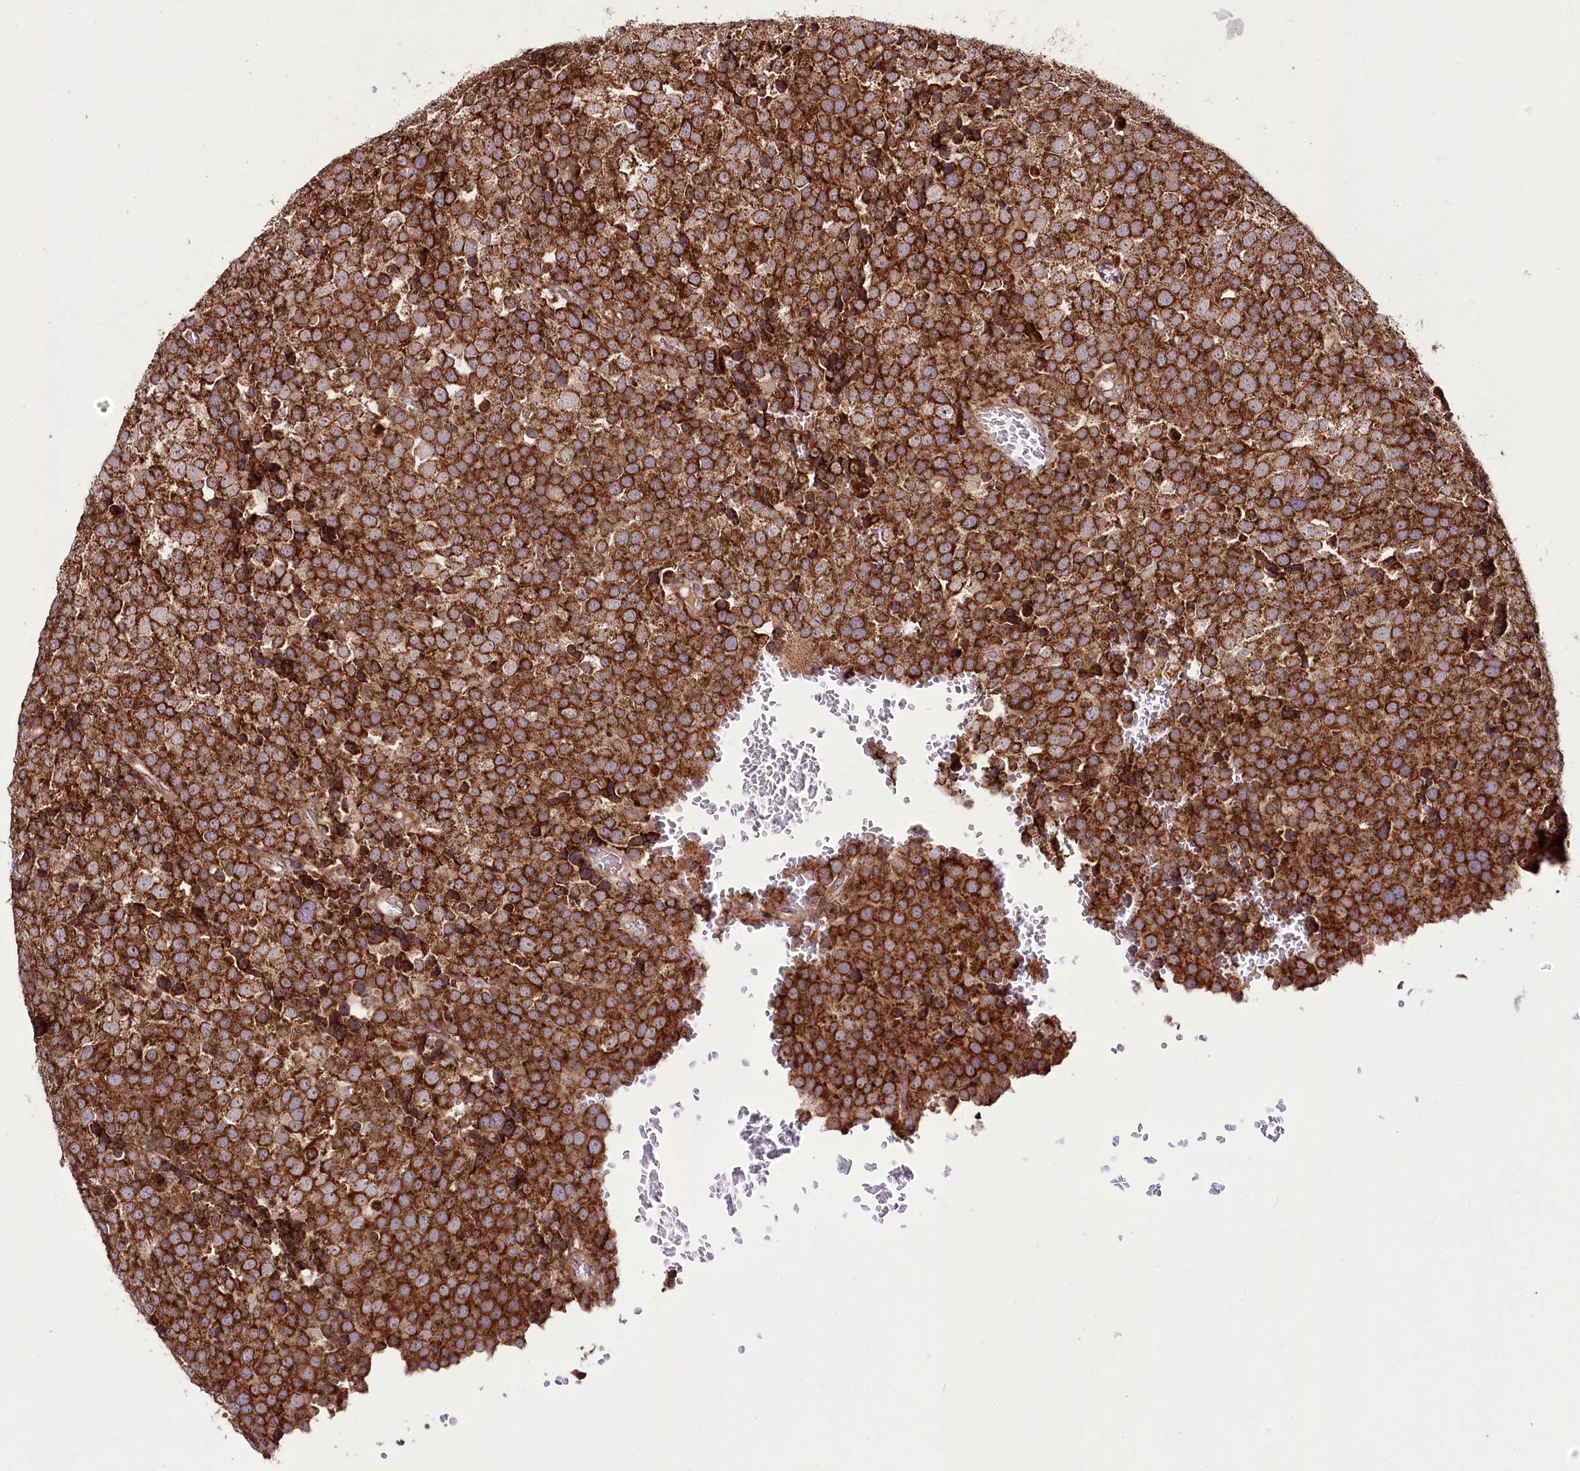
{"staining": {"intensity": "strong", "quantity": ">75%", "location": "cytoplasmic/membranous"}, "tissue": "testis cancer", "cell_type": "Tumor cells", "image_type": "cancer", "snomed": [{"axis": "morphology", "description": "Seminoma, NOS"}, {"axis": "topography", "description": "Testis"}], "caption": "There is high levels of strong cytoplasmic/membranous positivity in tumor cells of seminoma (testis), as demonstrated by immunohistochemical staining (brown color).", "gene": "RAB7A", "patient": {"sex": "male", "age": 71}}